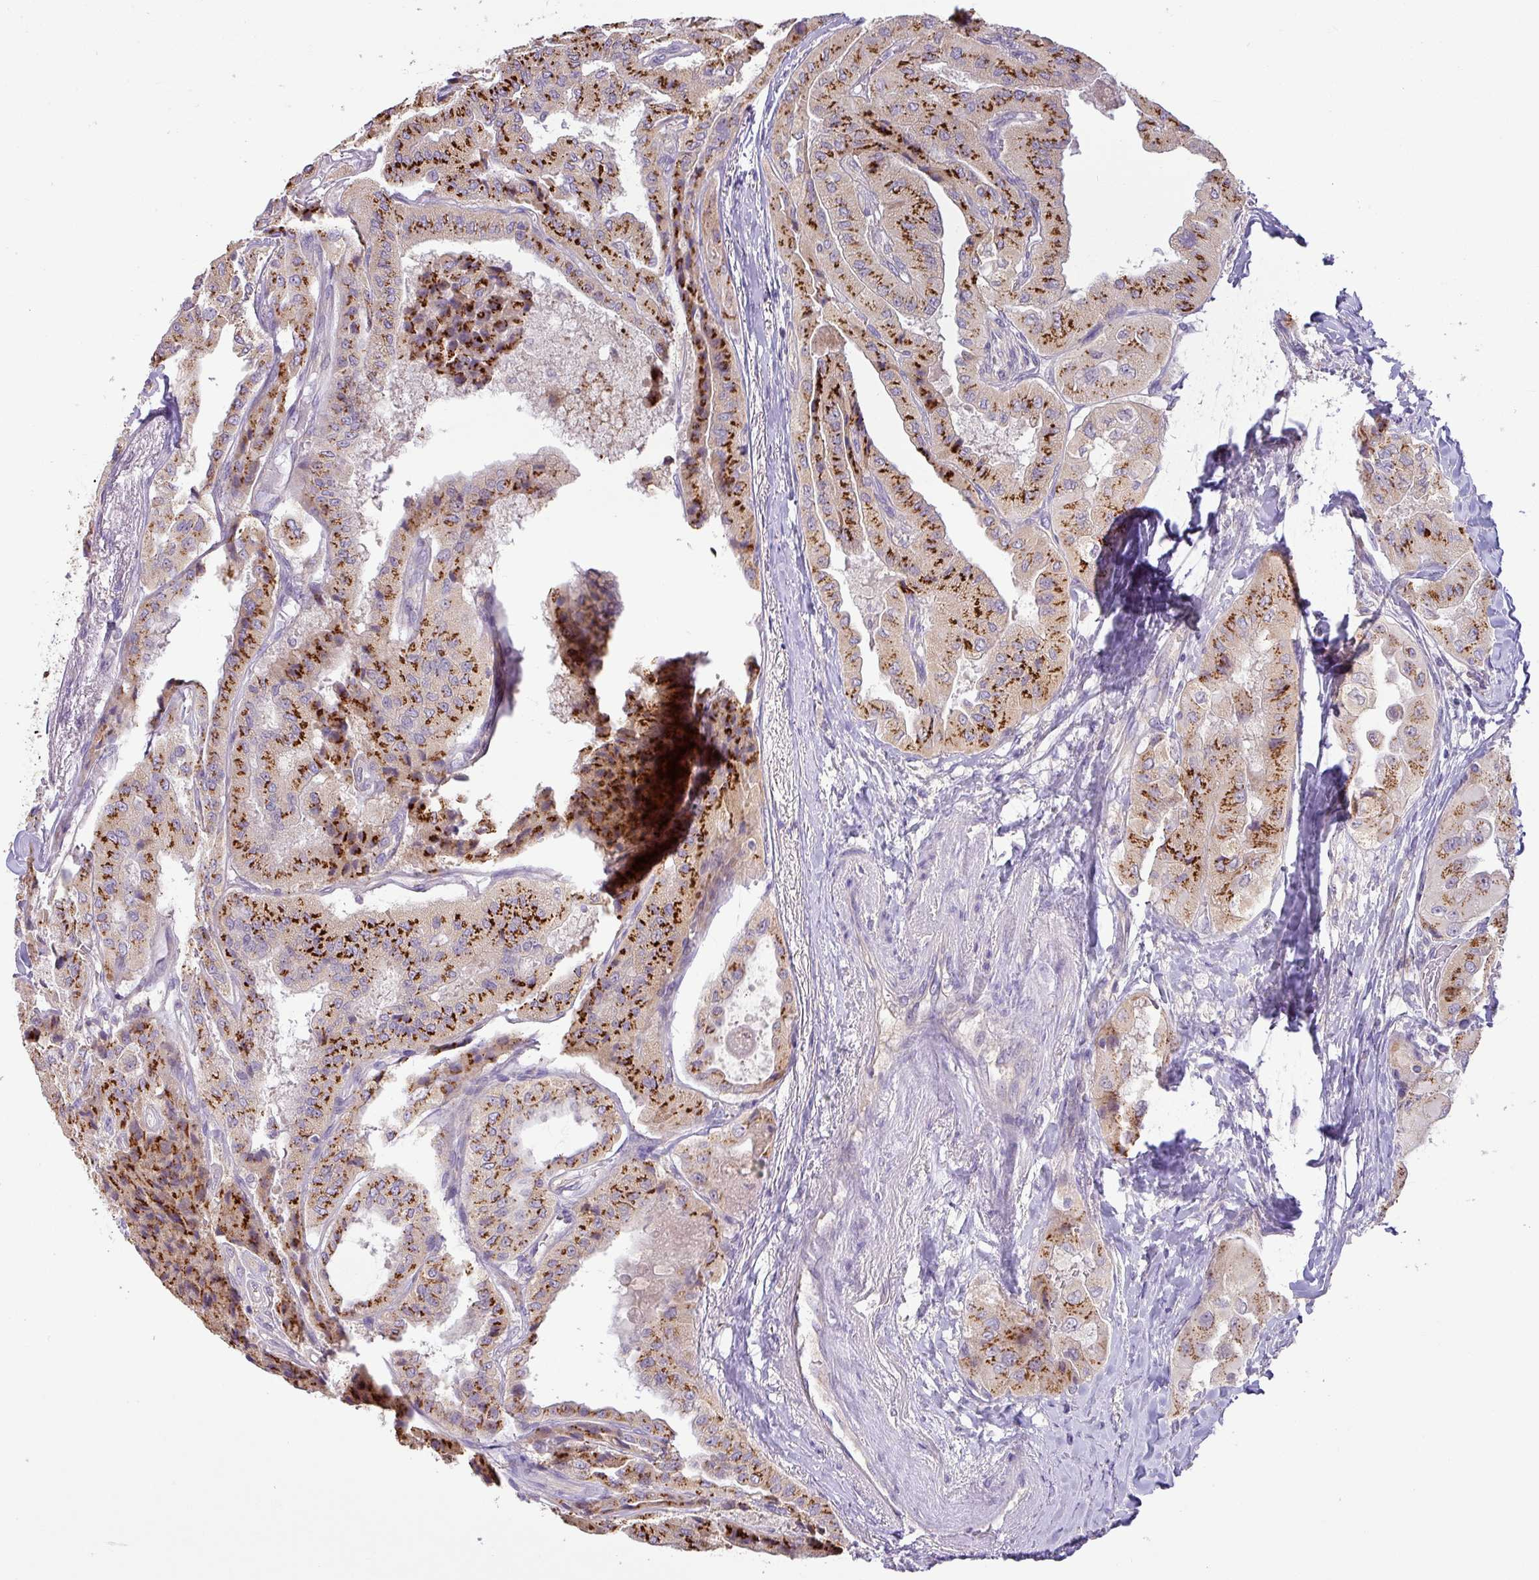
{"staining": {"intensity": "strong", "quantity": ">75%", "location": "cytoplasmic/membranous"}, "tissue": "thyroid cancer", "cell_type": "Tumor cells", "image_type": "cancer", "snomed": [{"axis": "morphology", "description": "Normal tissue, NOS"}, {"axis": "morphology", "description": "Papillary adenocarcinoma, NOS"}, {"axis": "topography", "description": "Thyroid gland"}], "caption": "Immunohistochemistry (DAB) staining of thyroid cancer displays strong cytoplasmic/membranous protein positivity in approximately >75% of tumor cells.", "gene": "GALNT12", "patient": {"sex": "female", "age": 59}}